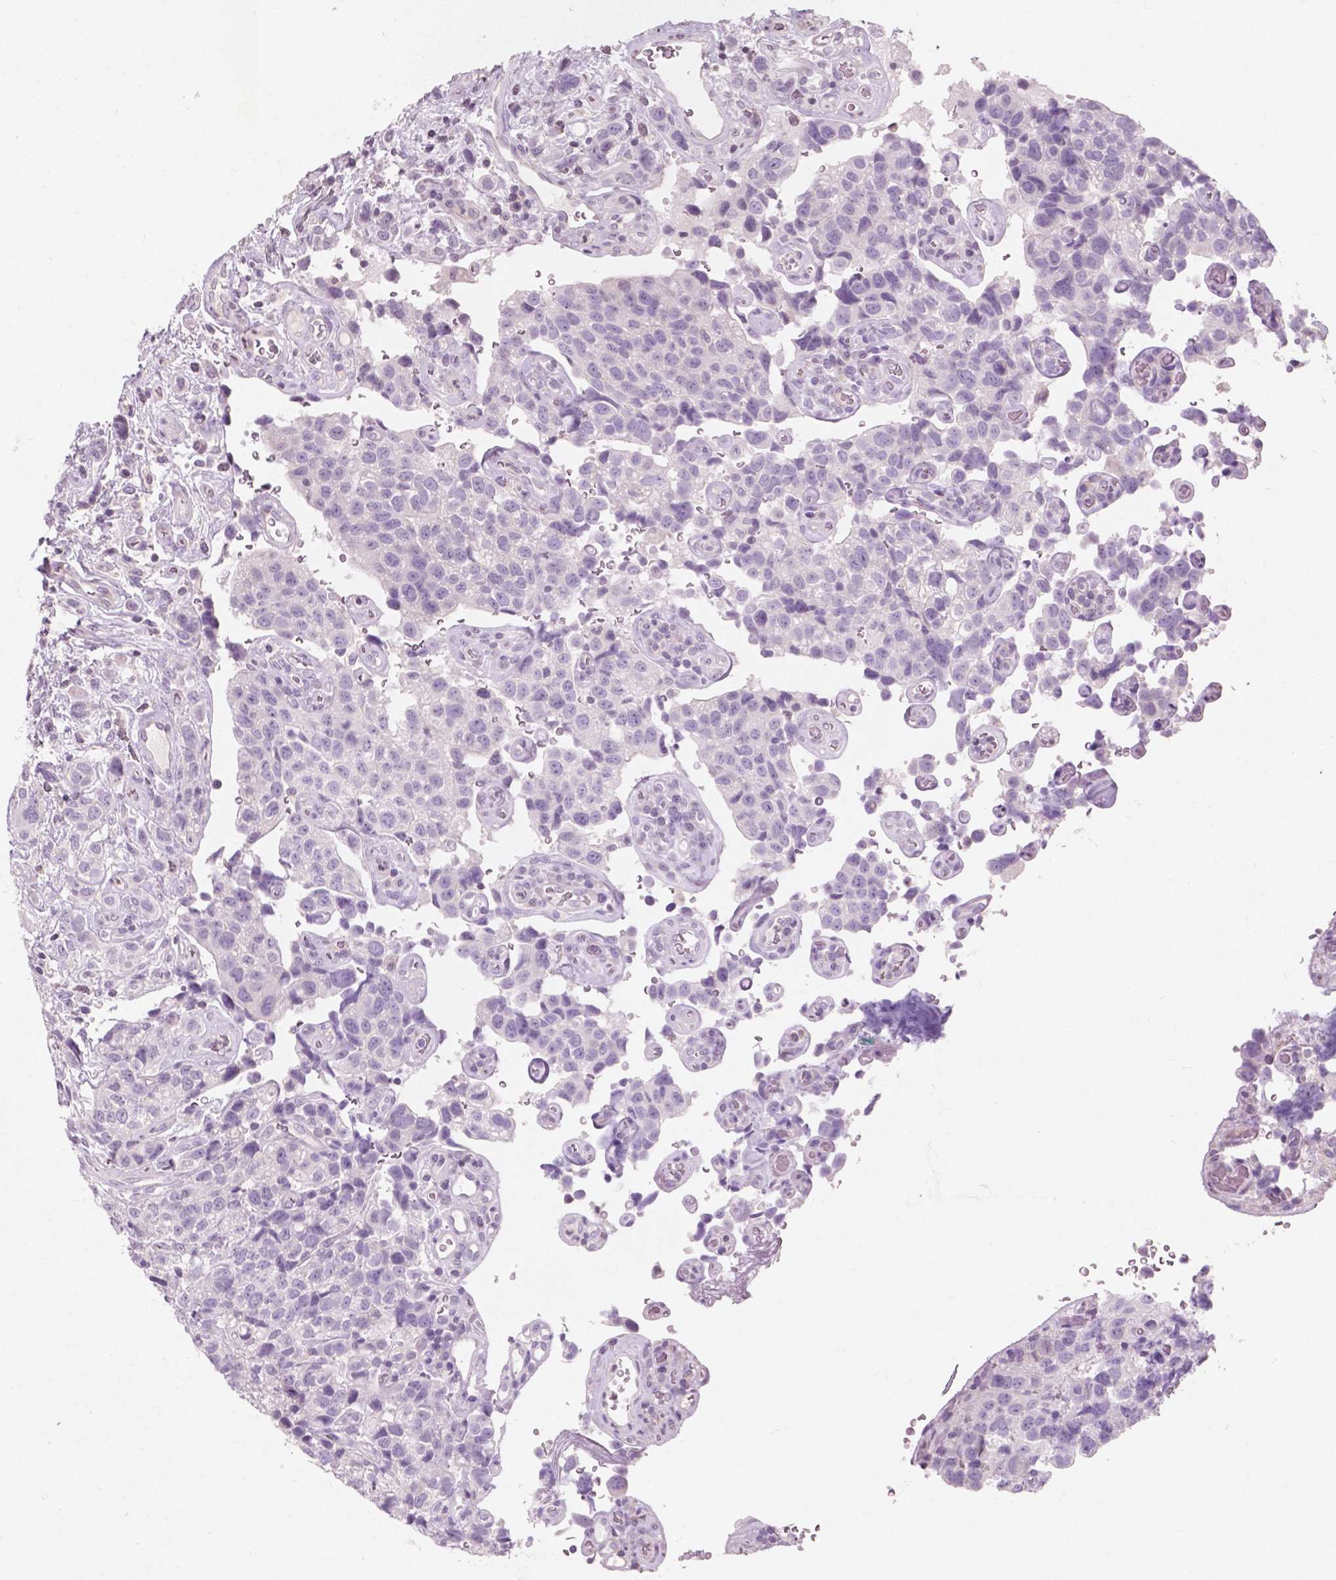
{"staining": {"intensity": "negative", "quantity": "none", "location": "none"}, "tissue": "urothelial cancer", "cell_type": "Tumor cells", "image_type": "cancer", "snomed": [{"axis": "morphology", "description": "Urothelial carcinoma, High grade"}, {"axis": "topography", "description": "Urinary bladder"}], "caption": "Human high-grade urothelial carcinoma stained for a protein using IHC shows no expression in tumor cells.", "gene": "AWAT1", "patient": {"sex": "female", "age": 58}}